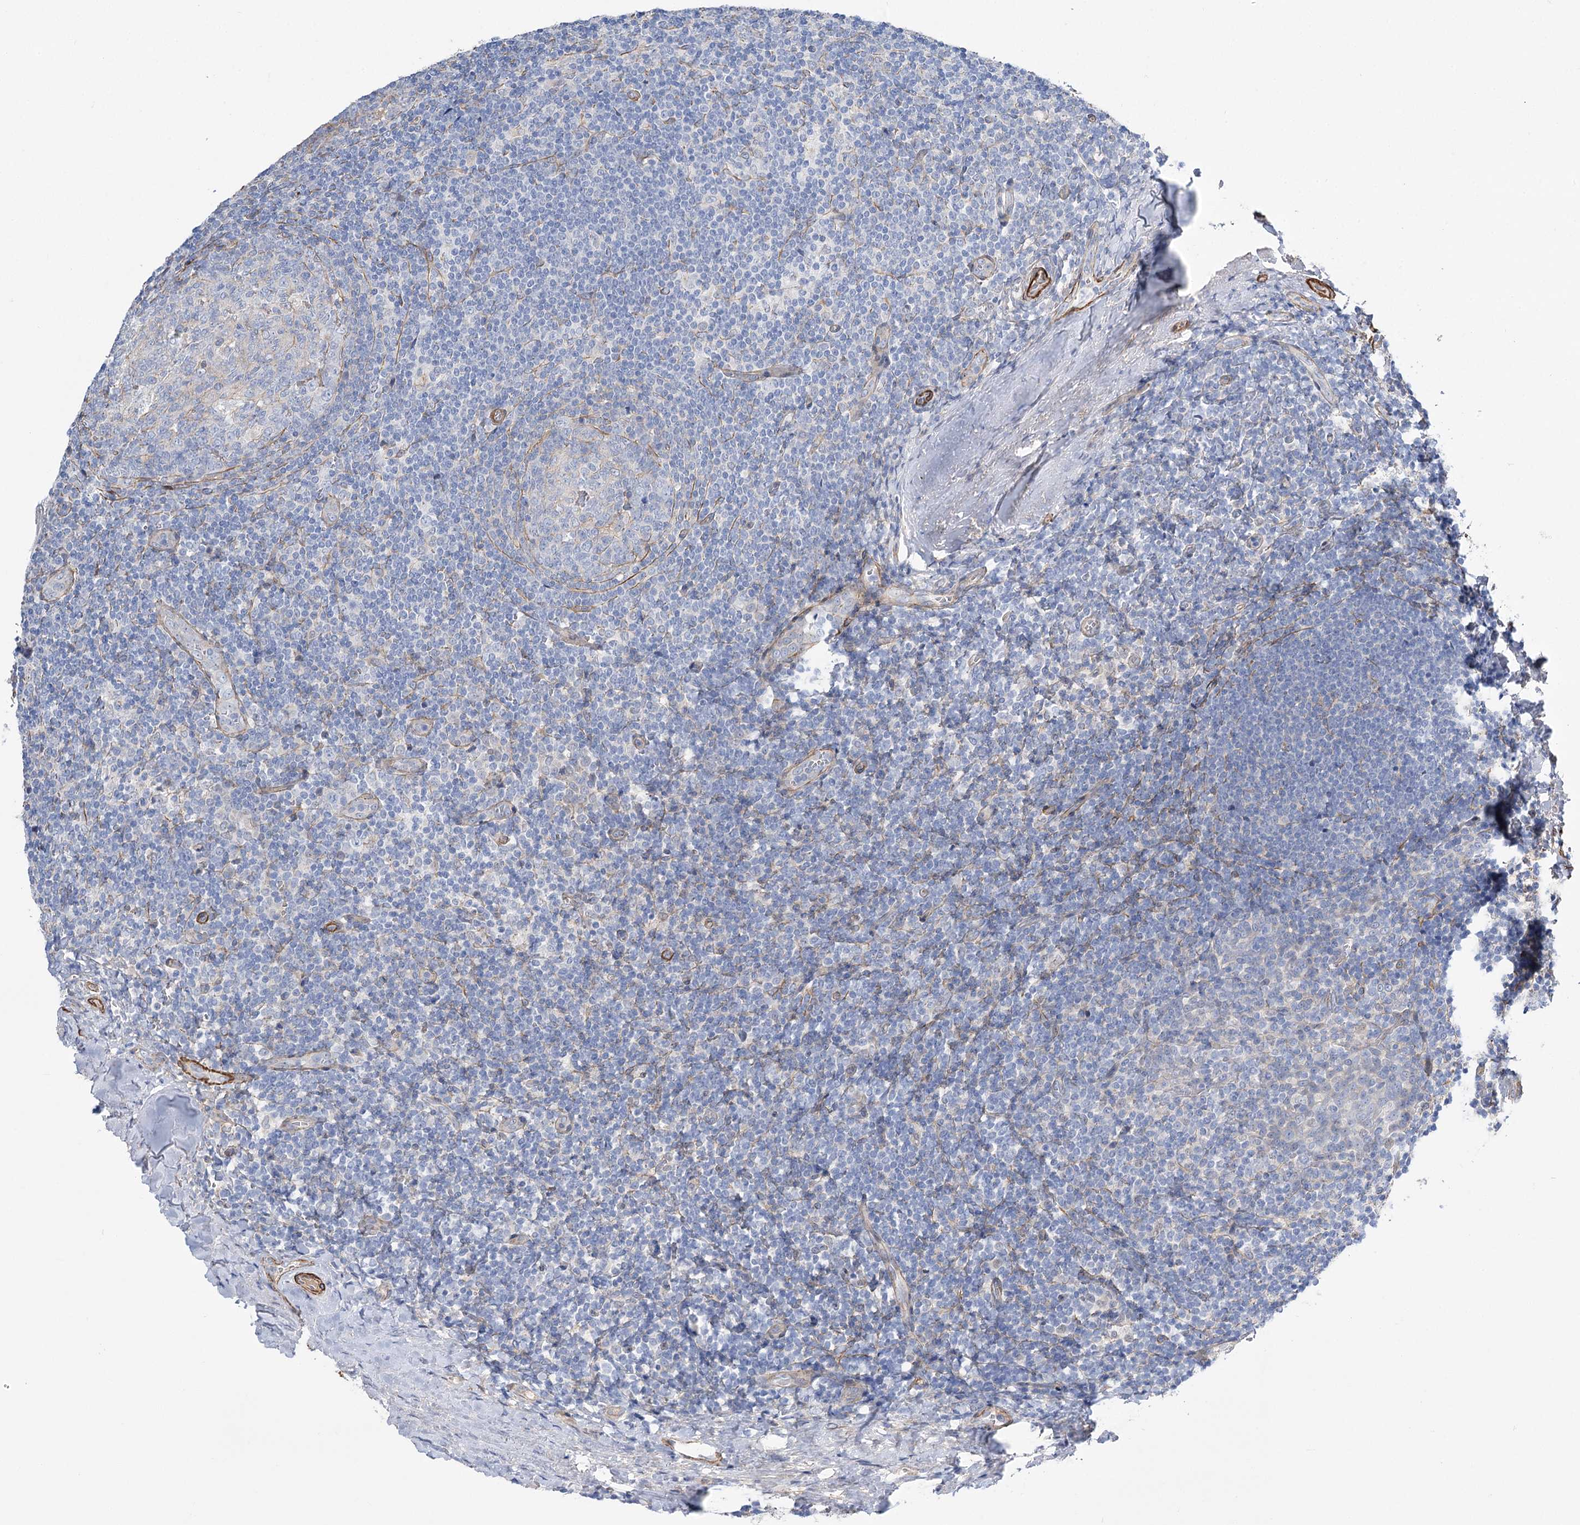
{"staining": {"intensity": "negative", "quantity": "none", "location": "none"}, "tissue": "tonsil", "cell_type": "Germinal center cells", "image_type": "normal", "snomed": [{"axis": "morphology", "description": "Normal tissue, NOS"}, {"axis": "topography", "description": "Tonsil"}], "caption": "Protein analysis of unremarkable tonsil displays no significant expression in germinal center cells.", "gene": "WASHC3", "patient": {"sex": "male", "age": 37}}